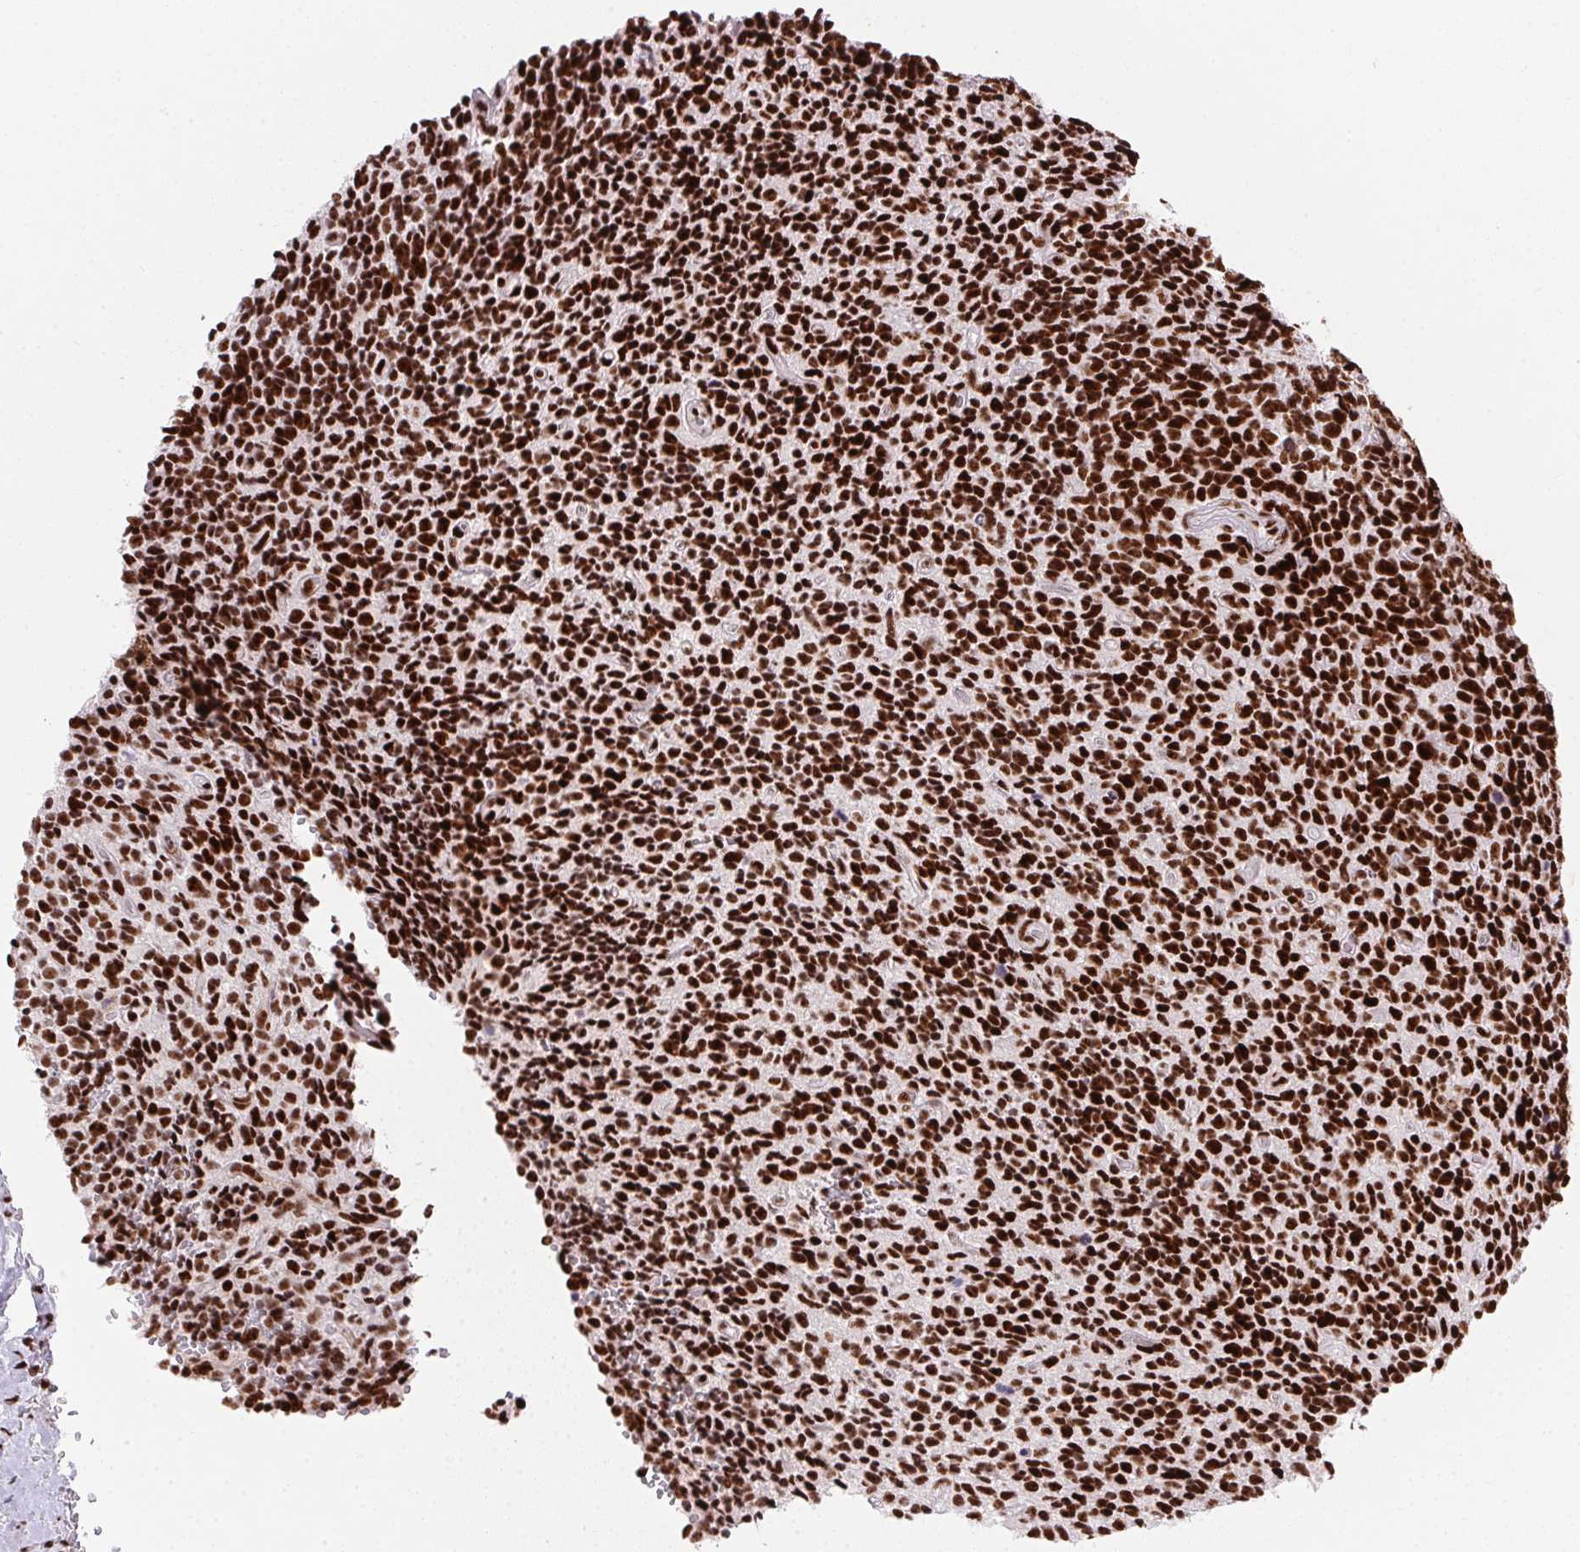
{"staining": {"intensity": "strong", "quantity": ">75%", "location": "nuclear"}, "tissue": "glioma", "cell_type": "Tumor cells", "image_type": "cancer", "snomed": [{"axis": "morphology", "description": "Glioma, malignant, High grade"}, {"axis": "topography", "description": "Brain"}], "caption": "Glioma stained with DAB IHC shows high levels of strong nuclear staining in about >75% of tumor cells.", "gene": "PAGE3", "patient": {"sex": "male", "age": 76}}